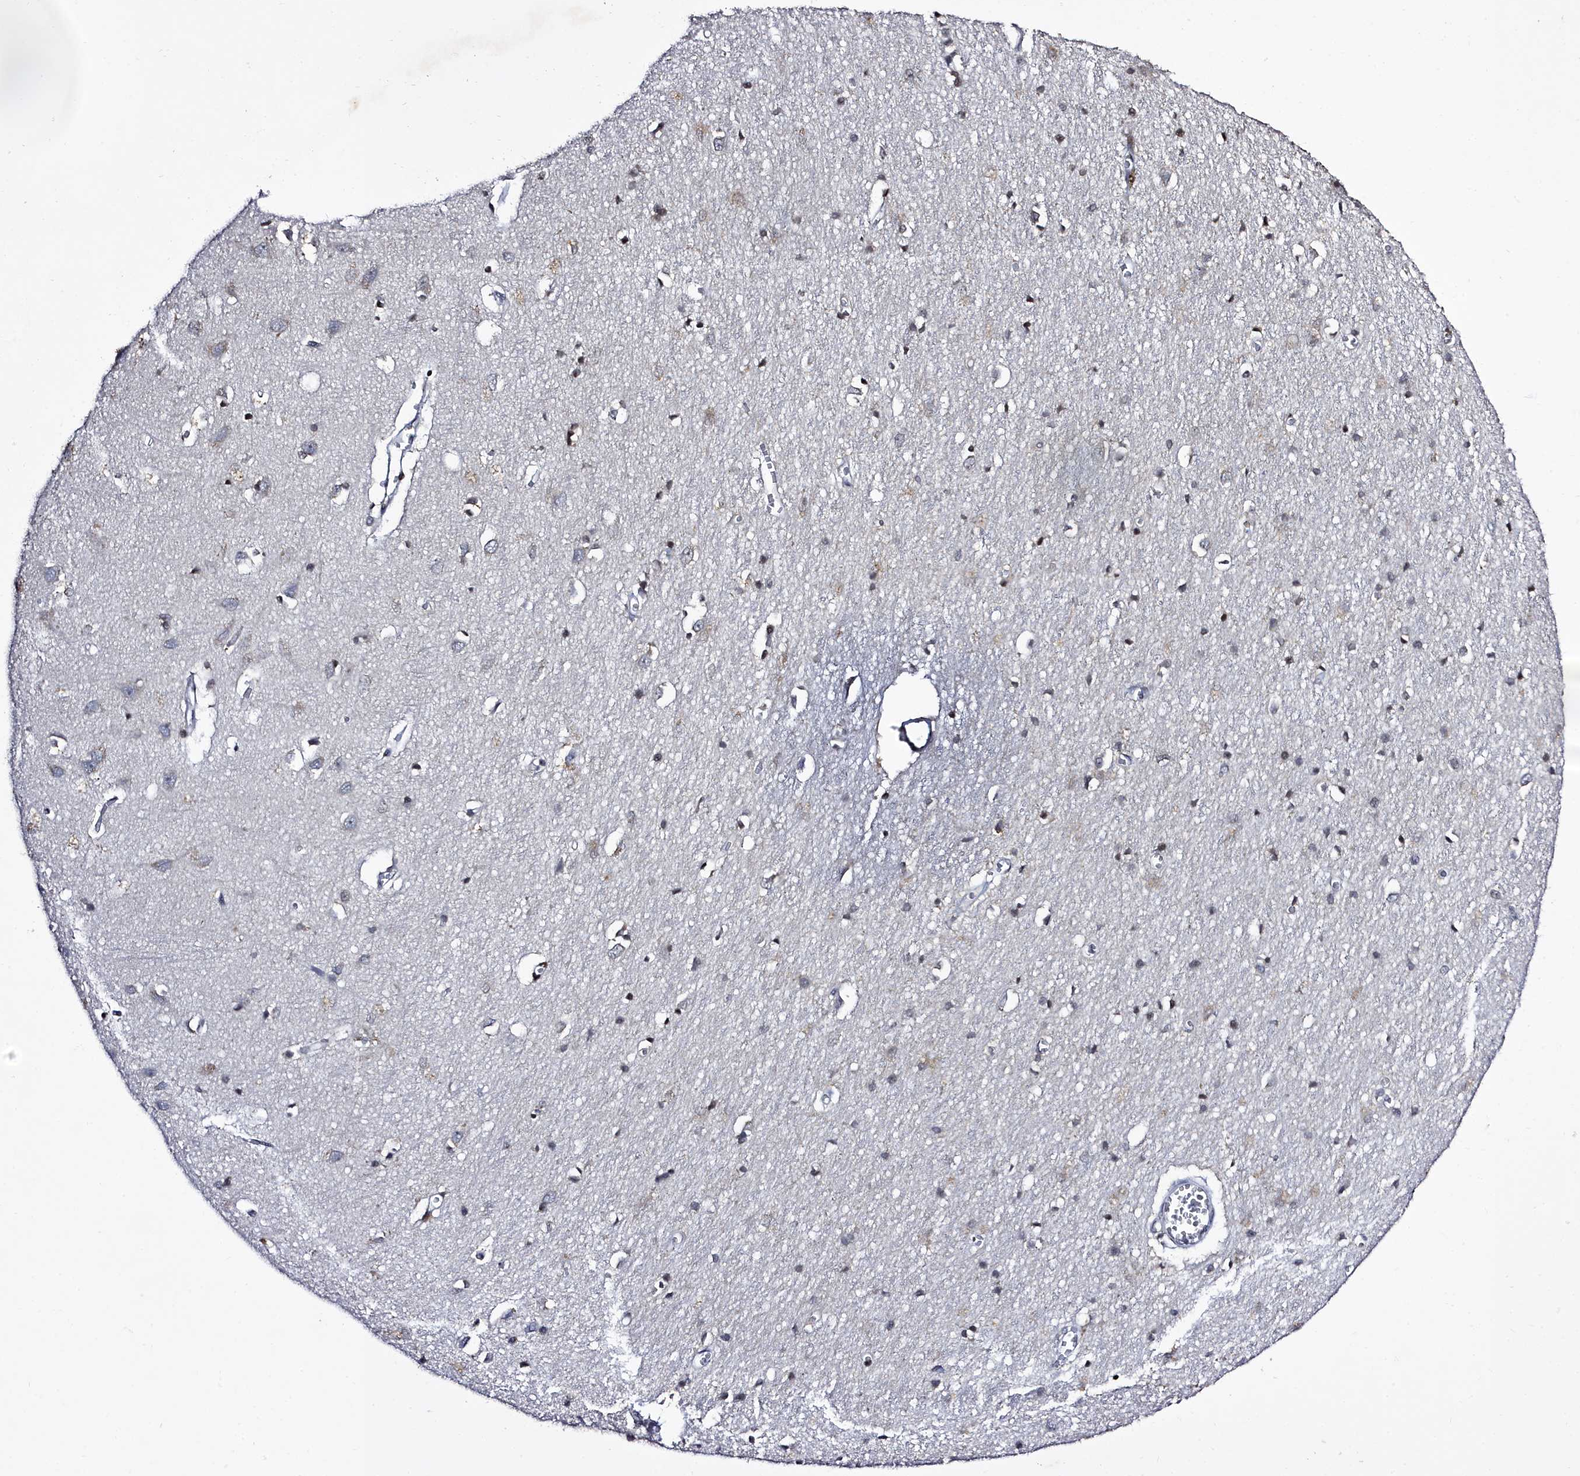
{"staining": {"intensity": "negative", "quantity": "none", "location": "none"}, "tissue": "cerebral cortex", "cell_type": "Endothelial cells", "image_type": "normal", "snomed": [{"axis": "morphology", "description": "Normal tissue, NOS"}, {"axis": "topography", "description": "Cerebral cortex"}], "caption": "IHC of benign human cerebral cortex demonstrates no staining in endothelial cells.", "gene": "FZD4", "patient": {"sex": "female", "age": 64}}